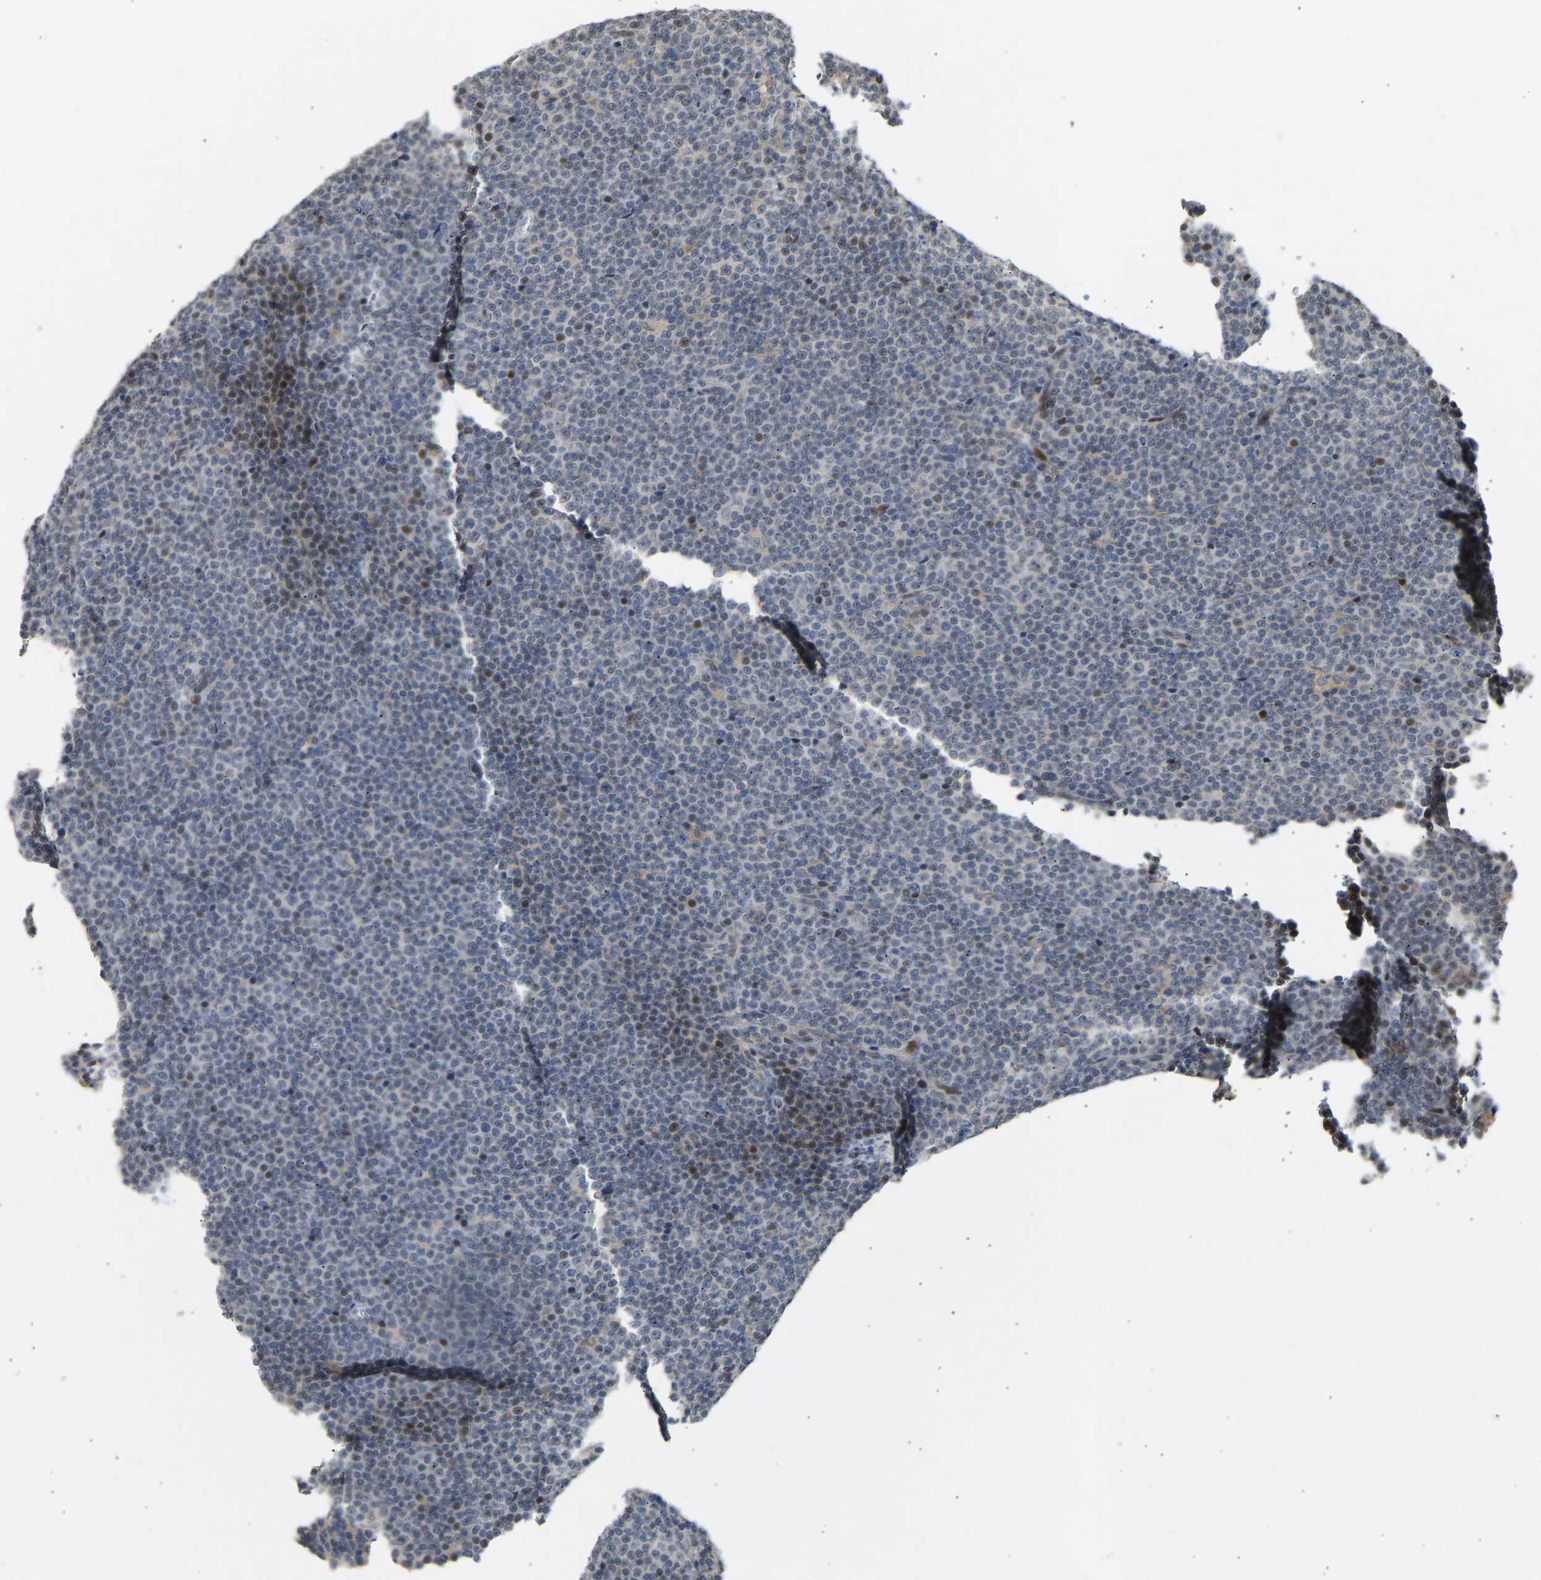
{"staining": {"intensity": "weak", "quantity": "<25%", "location": "nuclear"}, "tissue": "lymphoma", "cell_type": "Tumor cells", "image_type": "cancer", "snomed": [{"axis": "morphology", "description": "Malignant lymphoma, non-Hodgkin's type, Low grade"}, {"axis": "topography", "description": "Lymph node"}], "caption": "The photomicrograph displays no significant staining in tumor cells of malignant lymphoma, non-Hodgkin's type (low-grade).", "gene": "PTPN4", "patient": {"sex": "female", "age": 67}}